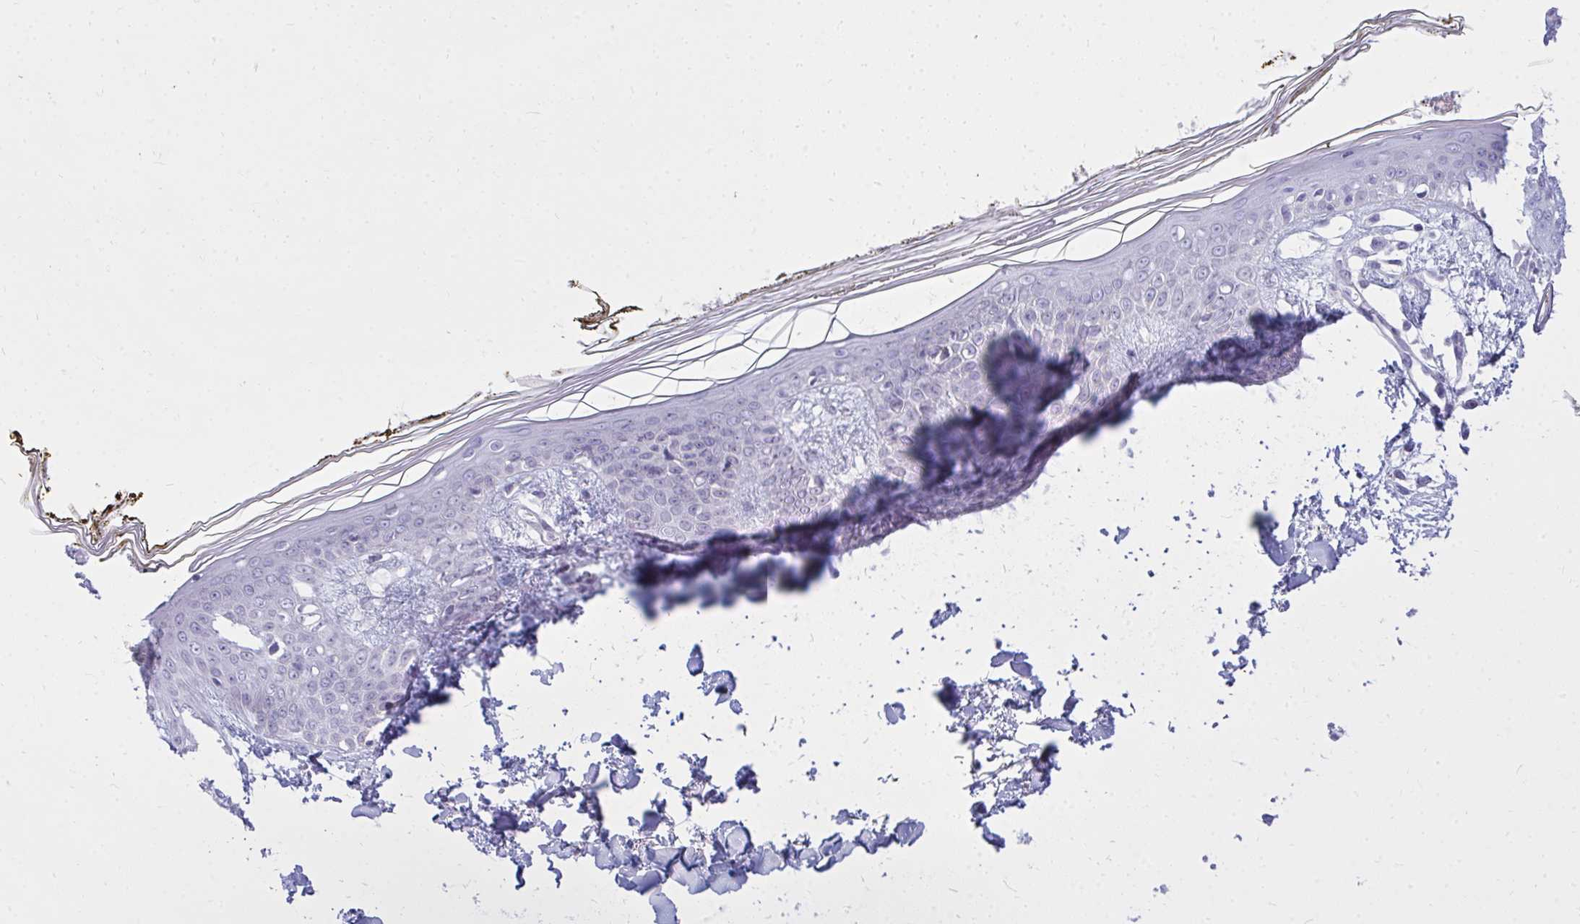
{"staining": {"intensity": "negative", "quantity": "none", "location": "none"}, "tissue": "skin", "cell_type": "Fibroblasts", "image_type": "normal", "snomed": [{"axis": "morphology", "description": "Normal tissue, NOS"}, {"axis": "topography", "description": "Skin"}], "caption": "Immunohistochemical staining of normal skin demonstrates no significant positivity in fibroblasts. (DAB (3,3'-diaminobenzidine) immunohistochemistry visualized using brightfield microscopy, high magnification).", "gene": "ZSCAN25", "patient": {"sex": "female", "age": 34}}